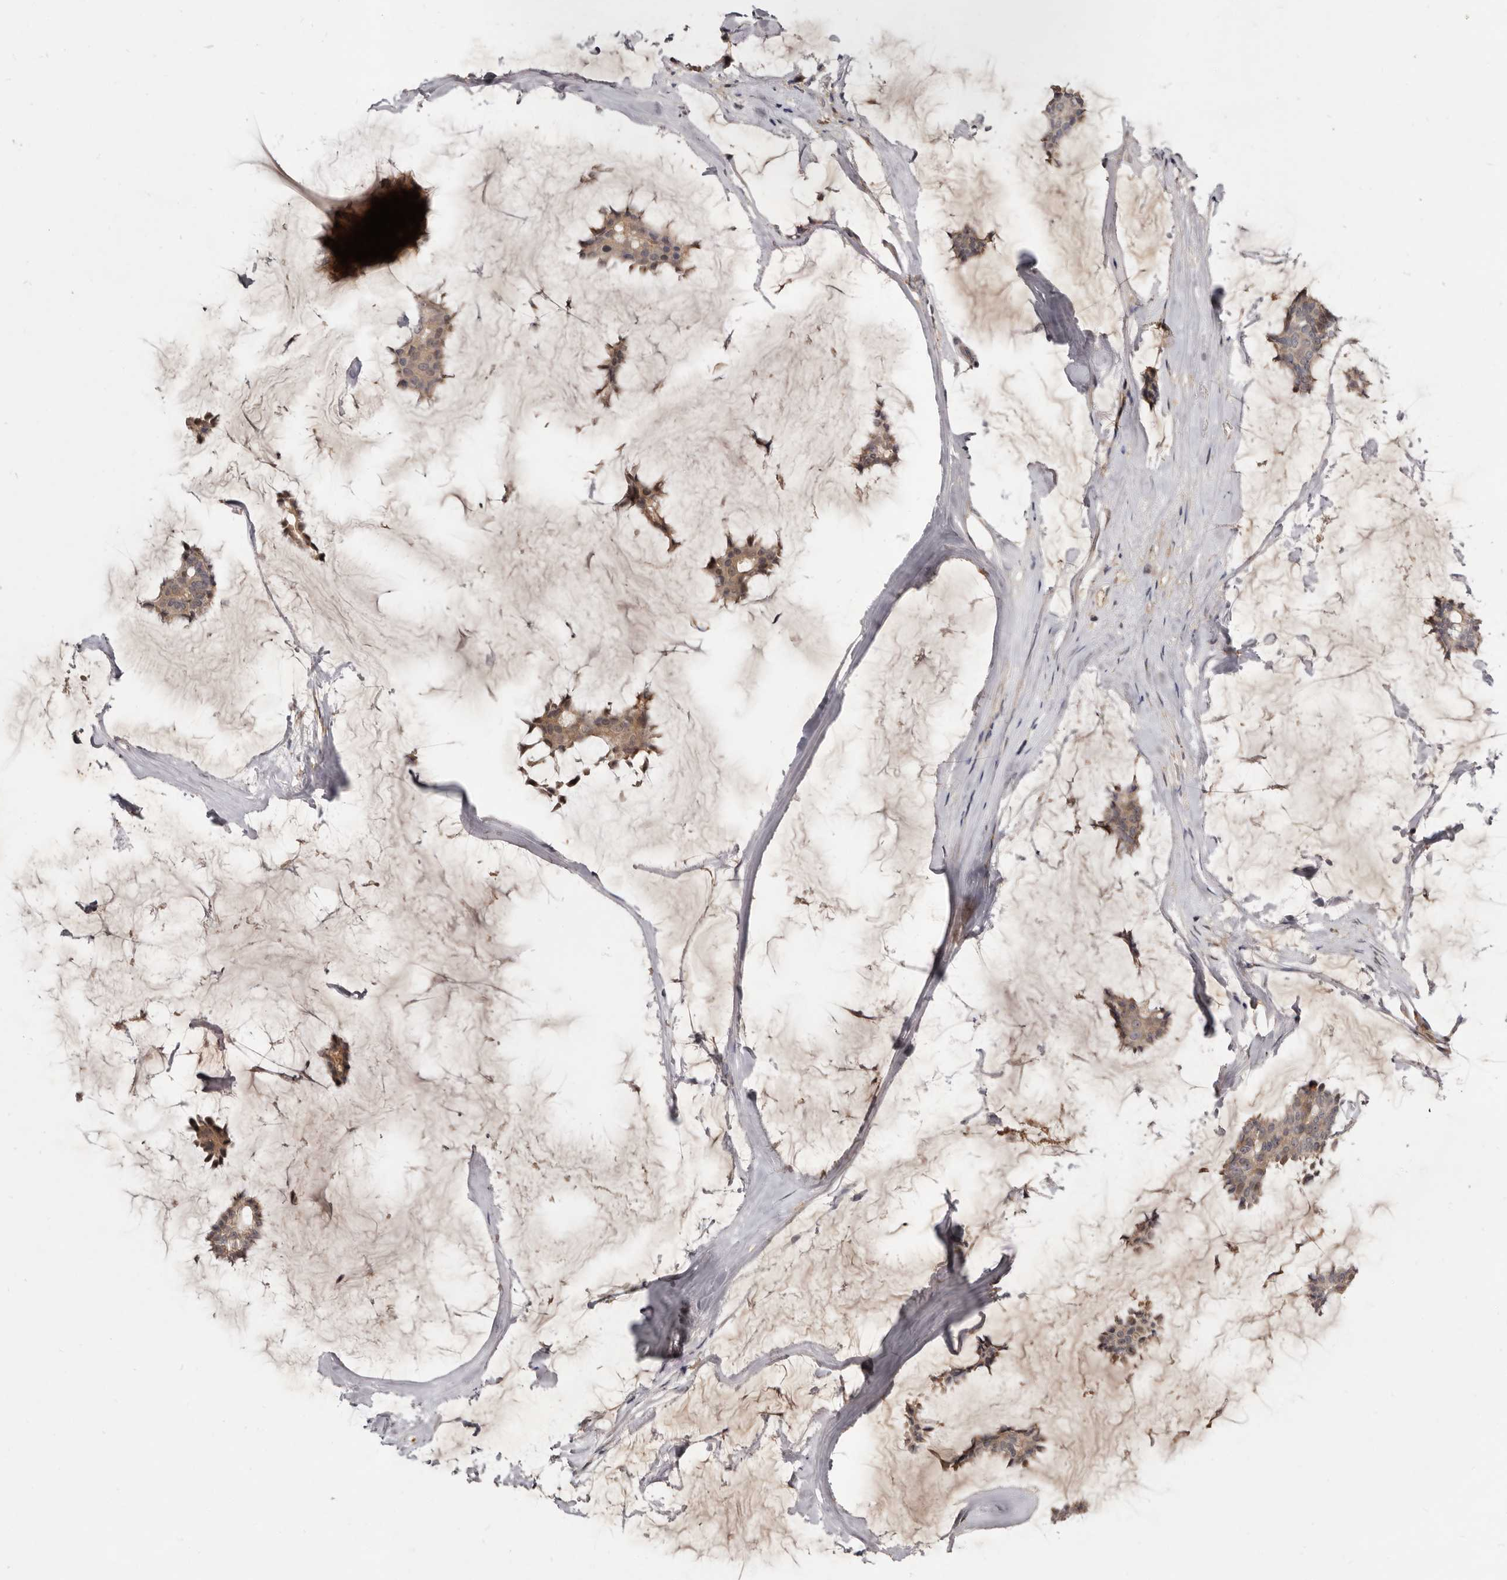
{"staining": {"intensity": "weak", "quantity": ">75%", "location": "cytoplasmic/membranous"}, "tissue": "breast cancer", "cell_type": "Tumor cells", "image_type": "cancer", "snomed": [{"axis": "morphology", "description": "Duct carcinoma"}, {"axis": "topography", "description": "Breast"}], "caption": "IHC image of neoplastic tissue: breast cancer (invasive ductal carcinoma) stained using immunohistochemistry displays low levels of weak protein expression localized specifically in the cytoplasmic/membranous of tumor cells, appearing as a cytoplasmic/membranous brown color.", "gene": "INAVA", "patient": {"sex": "female", "age": 93}}